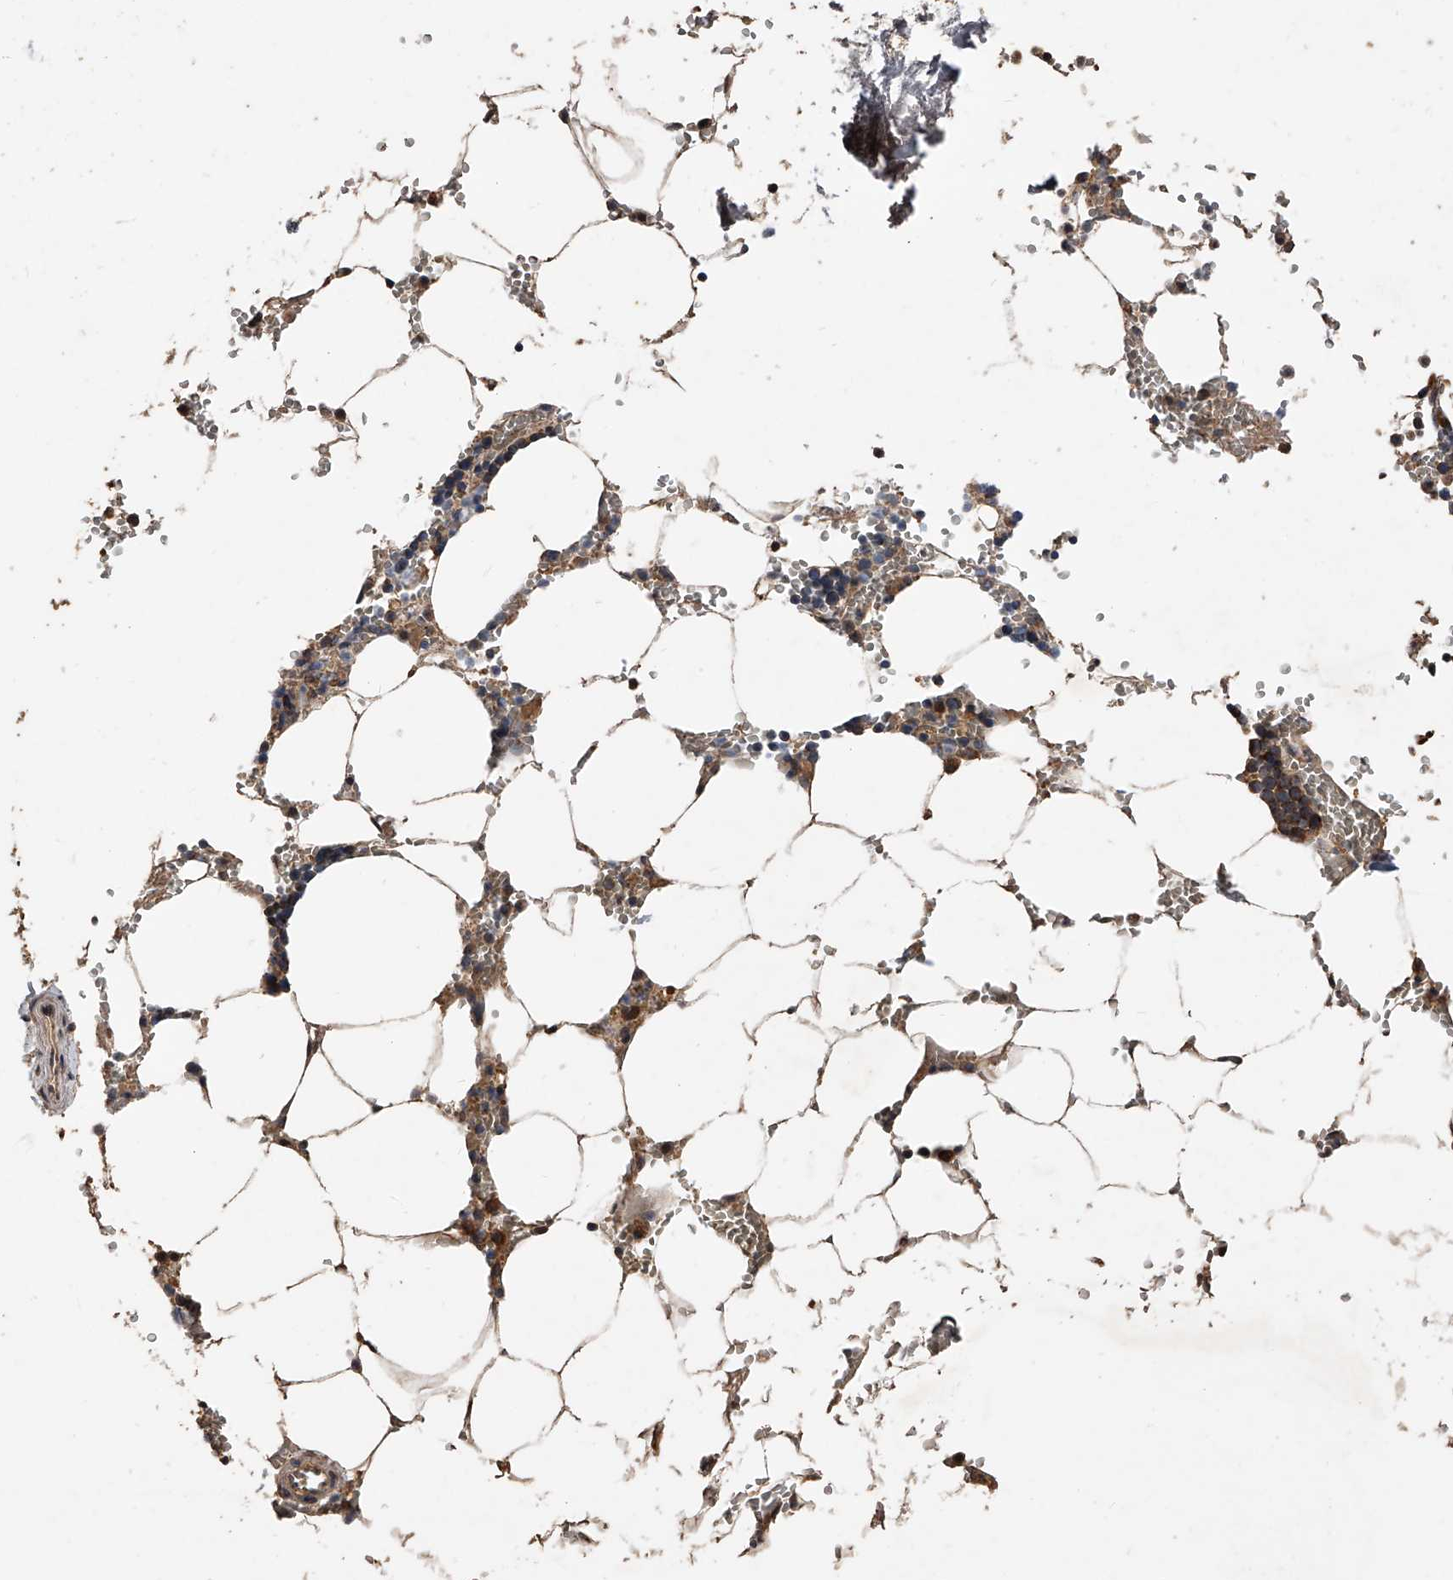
{"staining": {"intensity": "strong", "quantity": "<25%", "location": "cytoplasmic/membranous"}, "tissue": "bone marrow", "cell_type": "Hematopoietic cells", "image_type": "normal", "snomed": [{"axis": "morphology", "description": "Normal tissue, NOS"}, {"axis": "topography", "description": "Bone marrow"}], "caption": "Immunohistochemistry staining of unremarkable bone marrow, which exhibits medium levels of strong cytoplasmic/membranous expression in about <25% of hematopoietic cells indicating strong cytoplasmic/membranous protein expression. The staining was performed using DAB (brown) for protein detection and nuclei were counterstained in hematoxylin (blue).", "gene": "LTV1", "patient": {"sex": "male", "age": 70}}